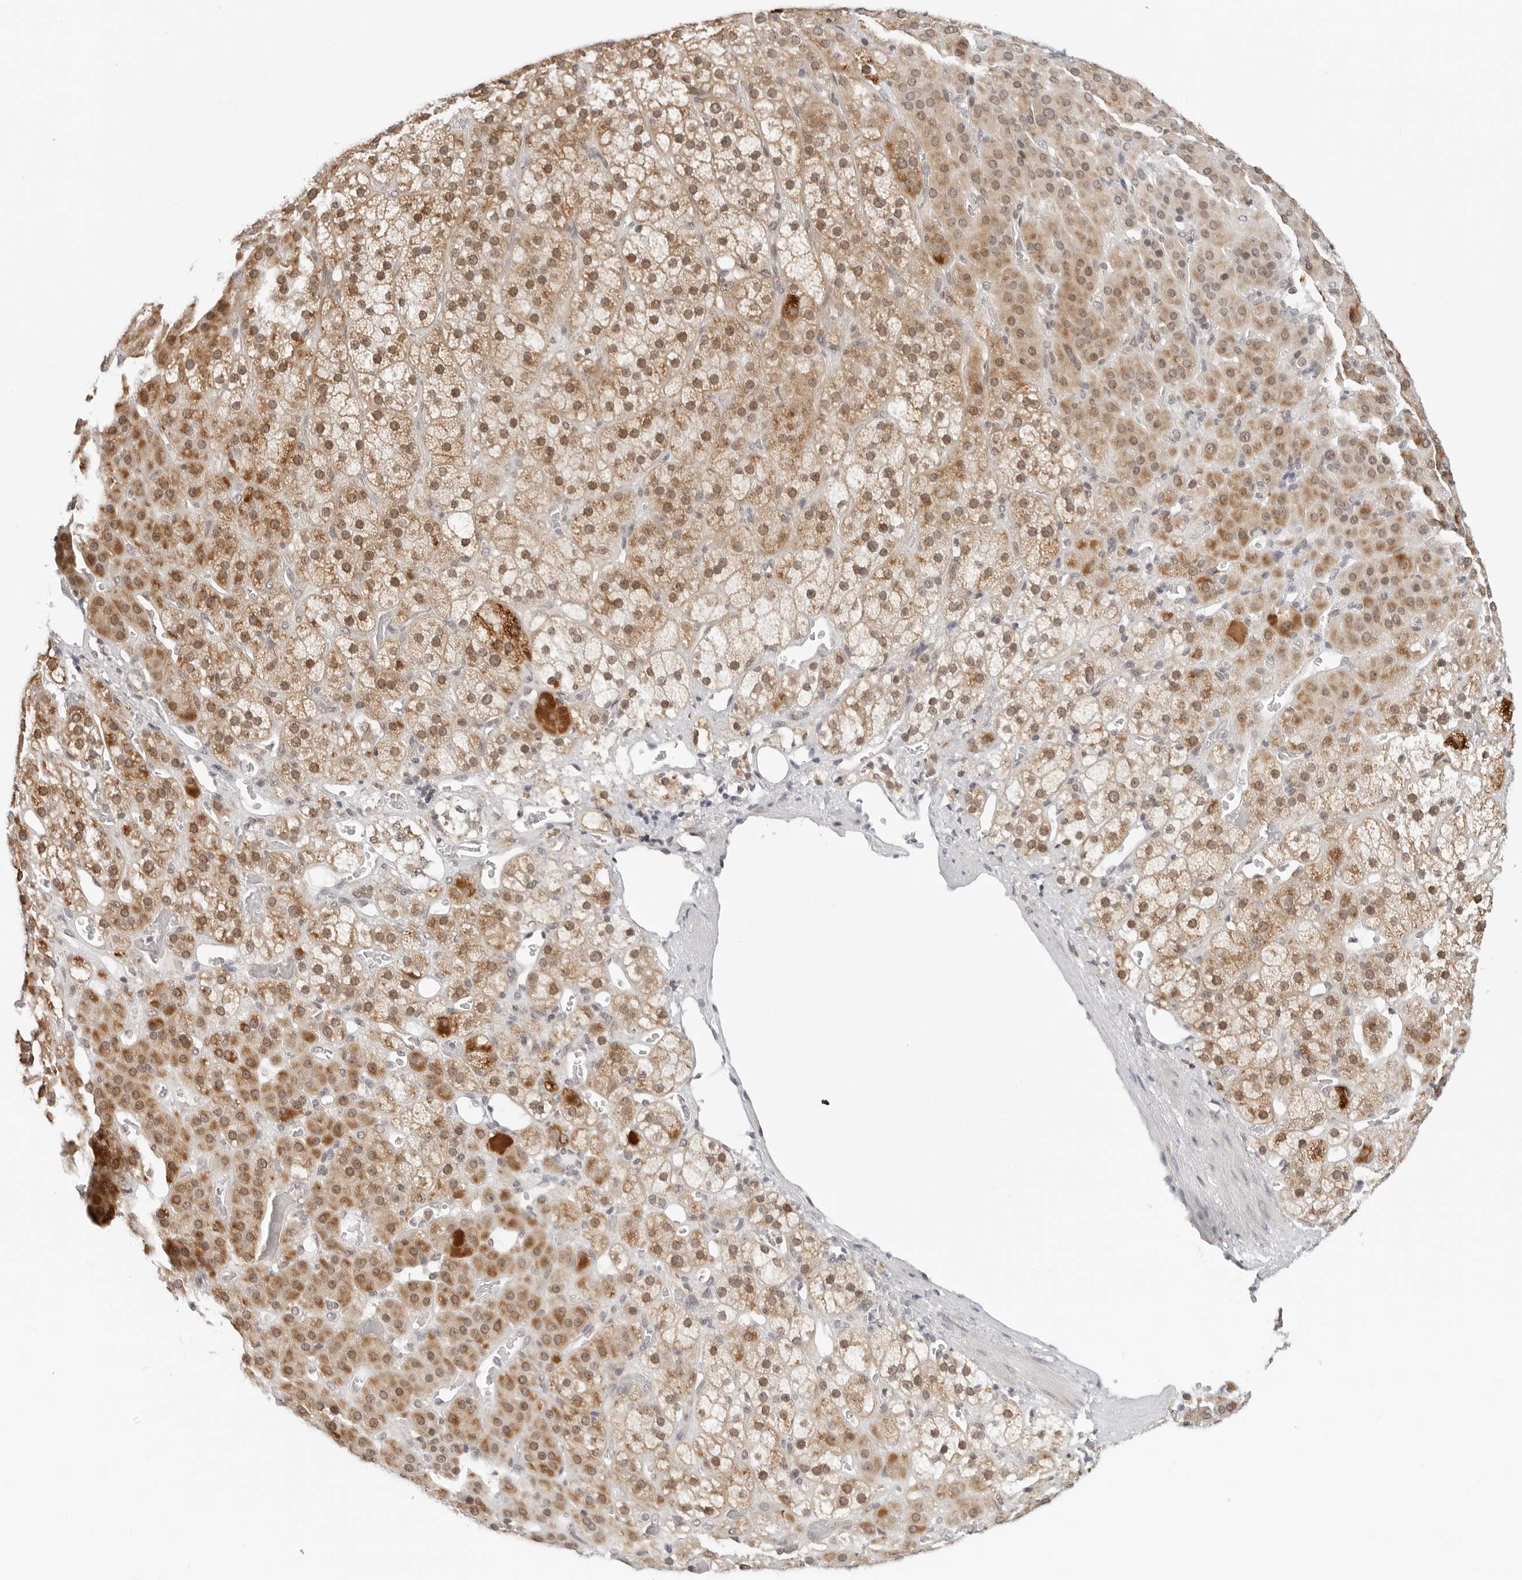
{"staining": {"intensity": "moderate", "quantity": ">75%", "location": "cytoplasmic/membranous,nuclear"}, "tissue": "adrenal gland", "cell_type": "Glandular cells", "image_type": "normal", "snomed": [{"axis": "morphology", "description": "Normal tissue, NOS"}, {"axis": "topography", "description": "Adrenal gland"}], "caption": "Unremarkable adrenal gland displays moderate cytoplasmic/membranous,nuclear expression in about >75% of glandular cells (Brightfield microscopy of DAB IHC at high magnification)..", "gene": "POLR3GL", "patient": {"sex": "male", "age": 57}}